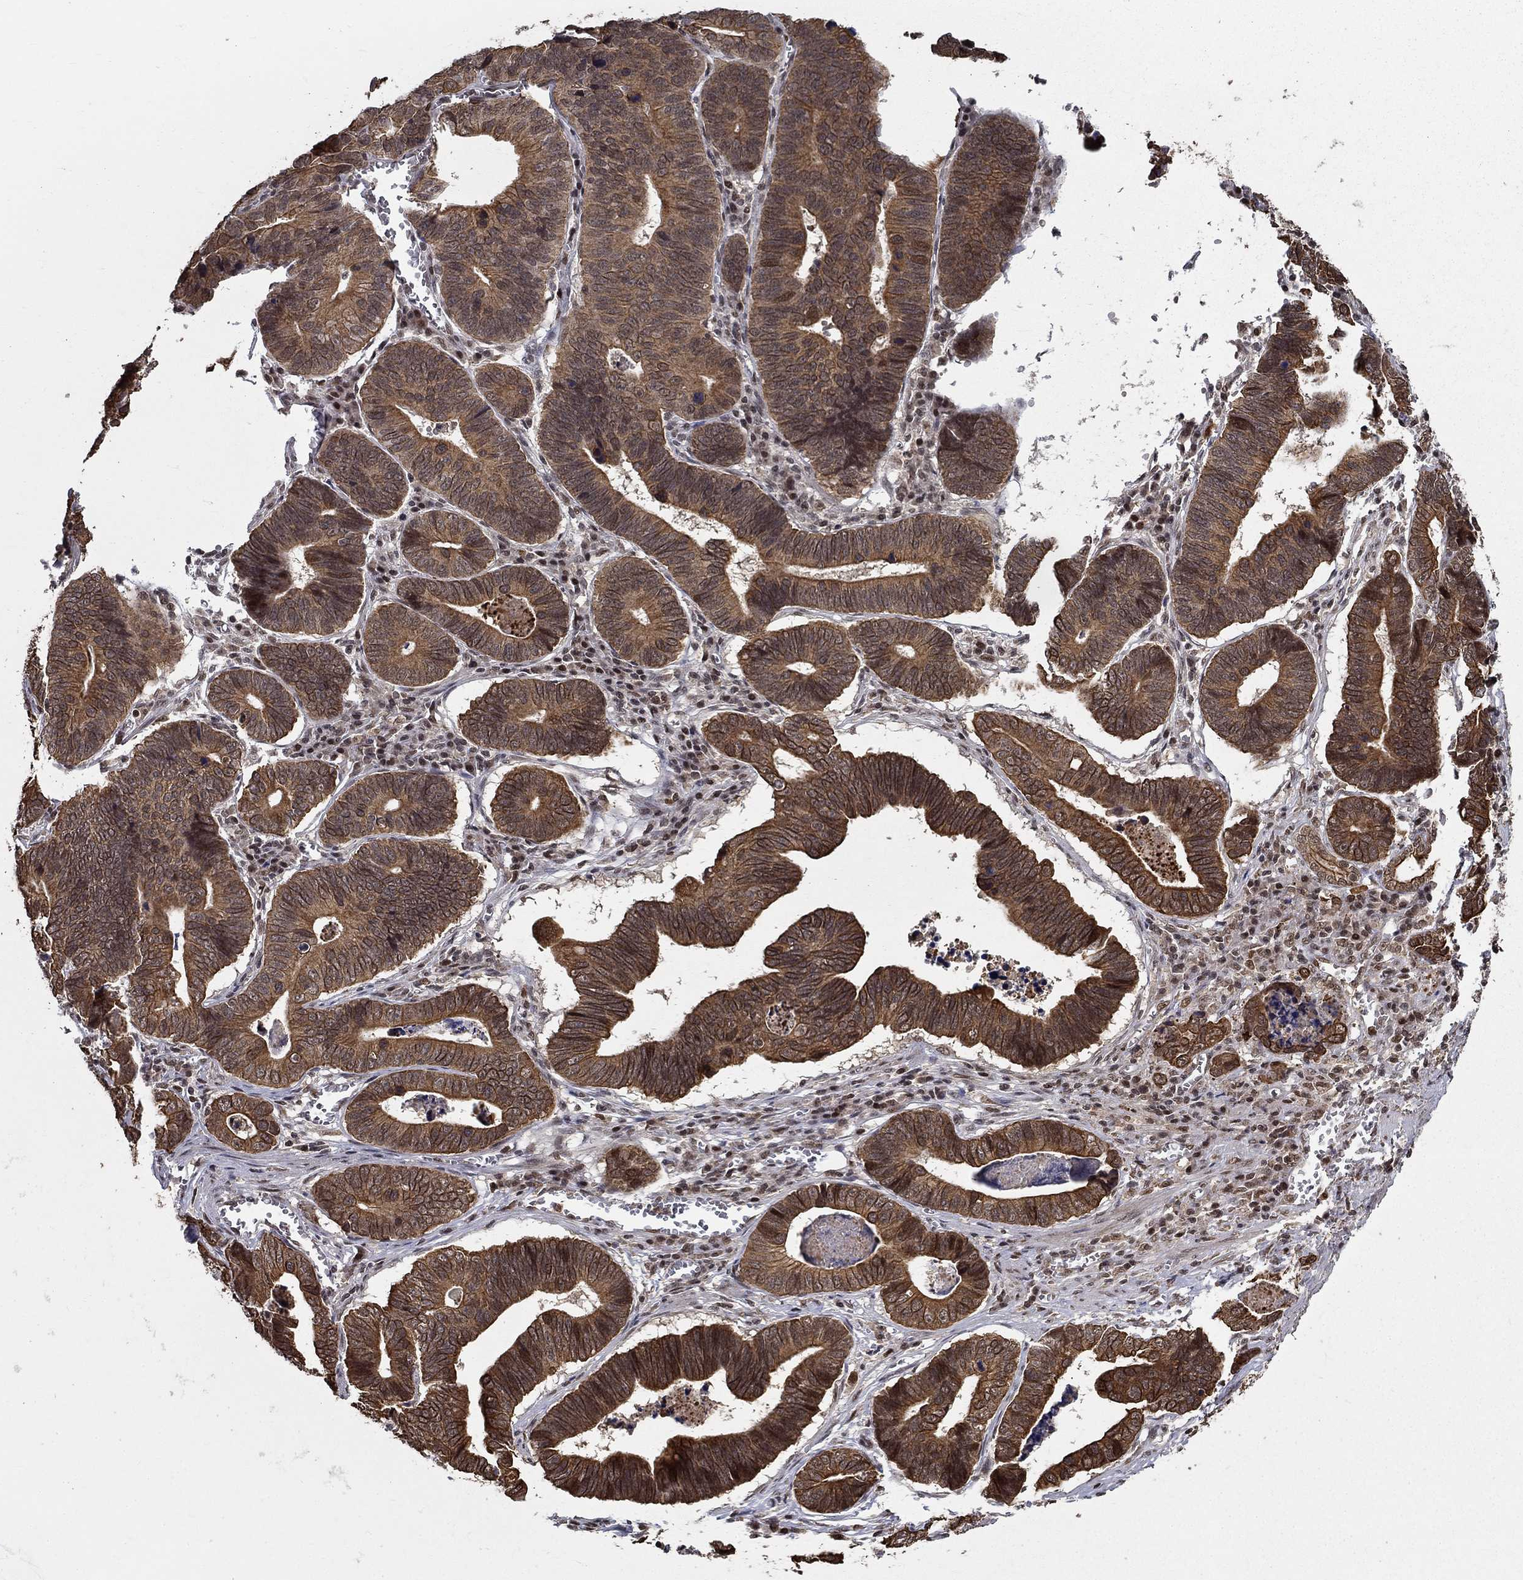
{"staining": {"intensity": "moderate", "quantity": ">75%", "location": "cytoplasmic/membranous"}, "tissue": "stomach cancer", "cell_type": "Tumor cells", "image_type": "cancer", "snomed": [{"axis": "morphology", "description": "Adenocarcinoma, NOS"}, {"axis": "topography", "description": "Stomach"}], "caption": "Immunohistochemical staining of stomach adenocarcinoma displays medium levels of moderate cytoplasmic/membranous positivity in about >75% of tumor cells.", "gene": "CDCA7L", "patient": {"sex": "male", "age": 84}}